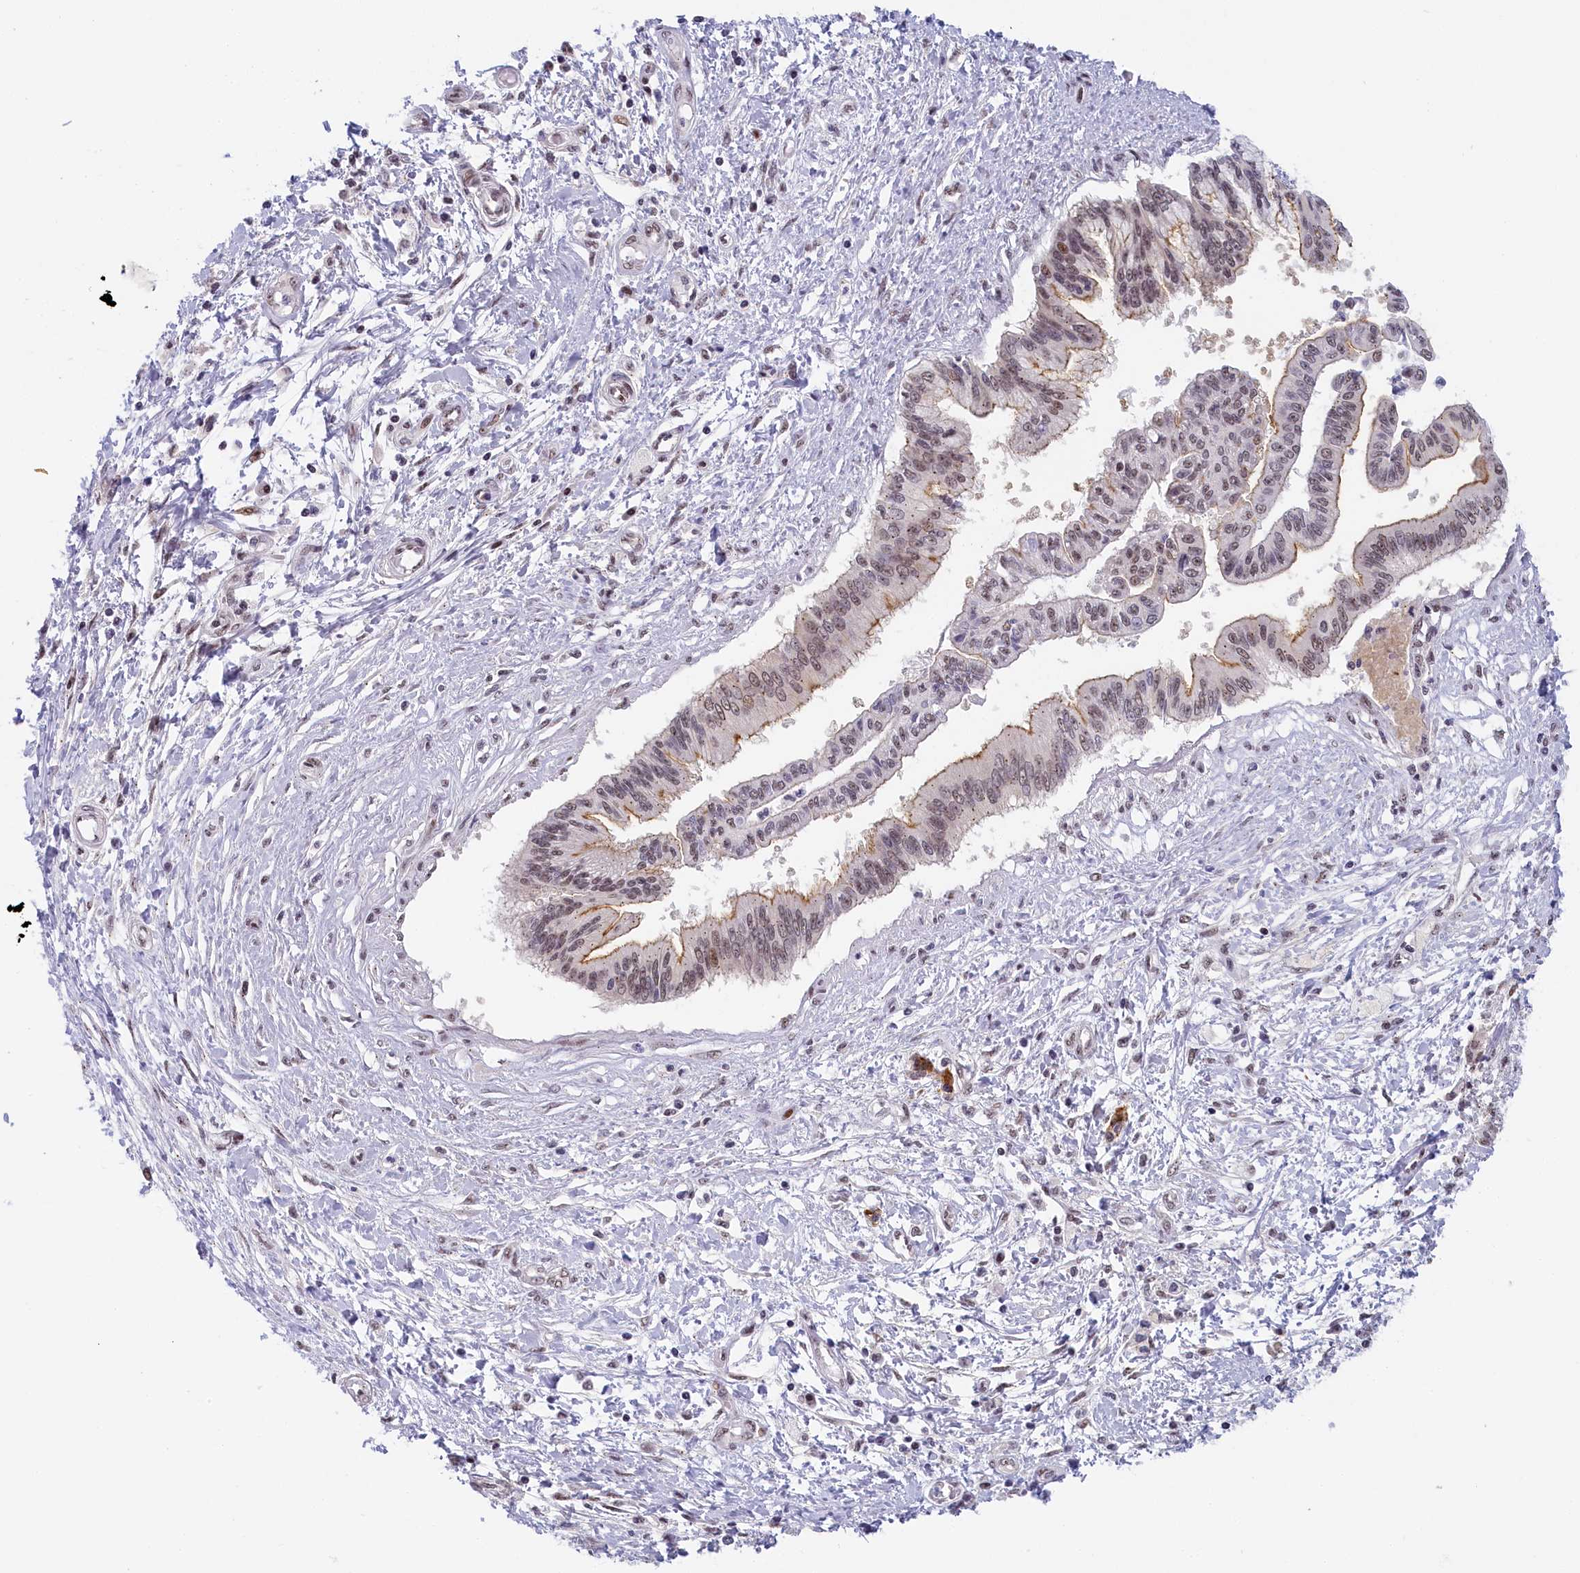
{"staining": {"intensity": "moderate", "quantity": "25%-75%", "location": "cytoplasmic/membranous,nuclear"}, "tissue": "pancreatic cancer", "cell_type": "Tumor cells", "image_type": "cancer", "snomed": [{"axis": "morphology", "description": "Adenocarcinoma, NOS"}, {"axis": "topography", "description": "Pancreas"}], "caption": "High-magnification brightfield microscopy of adenocarcinoma (pancreatic) stained with DAB (brown) and counterstained with hematoxylin (blue). tumor cells exhibit moderate cytoplasmic/membranous and nuclear staining is seen in approximately25%-75% of cells.", "gene": "SEC31B", "patient": {"sex": "male", "age": 46}}